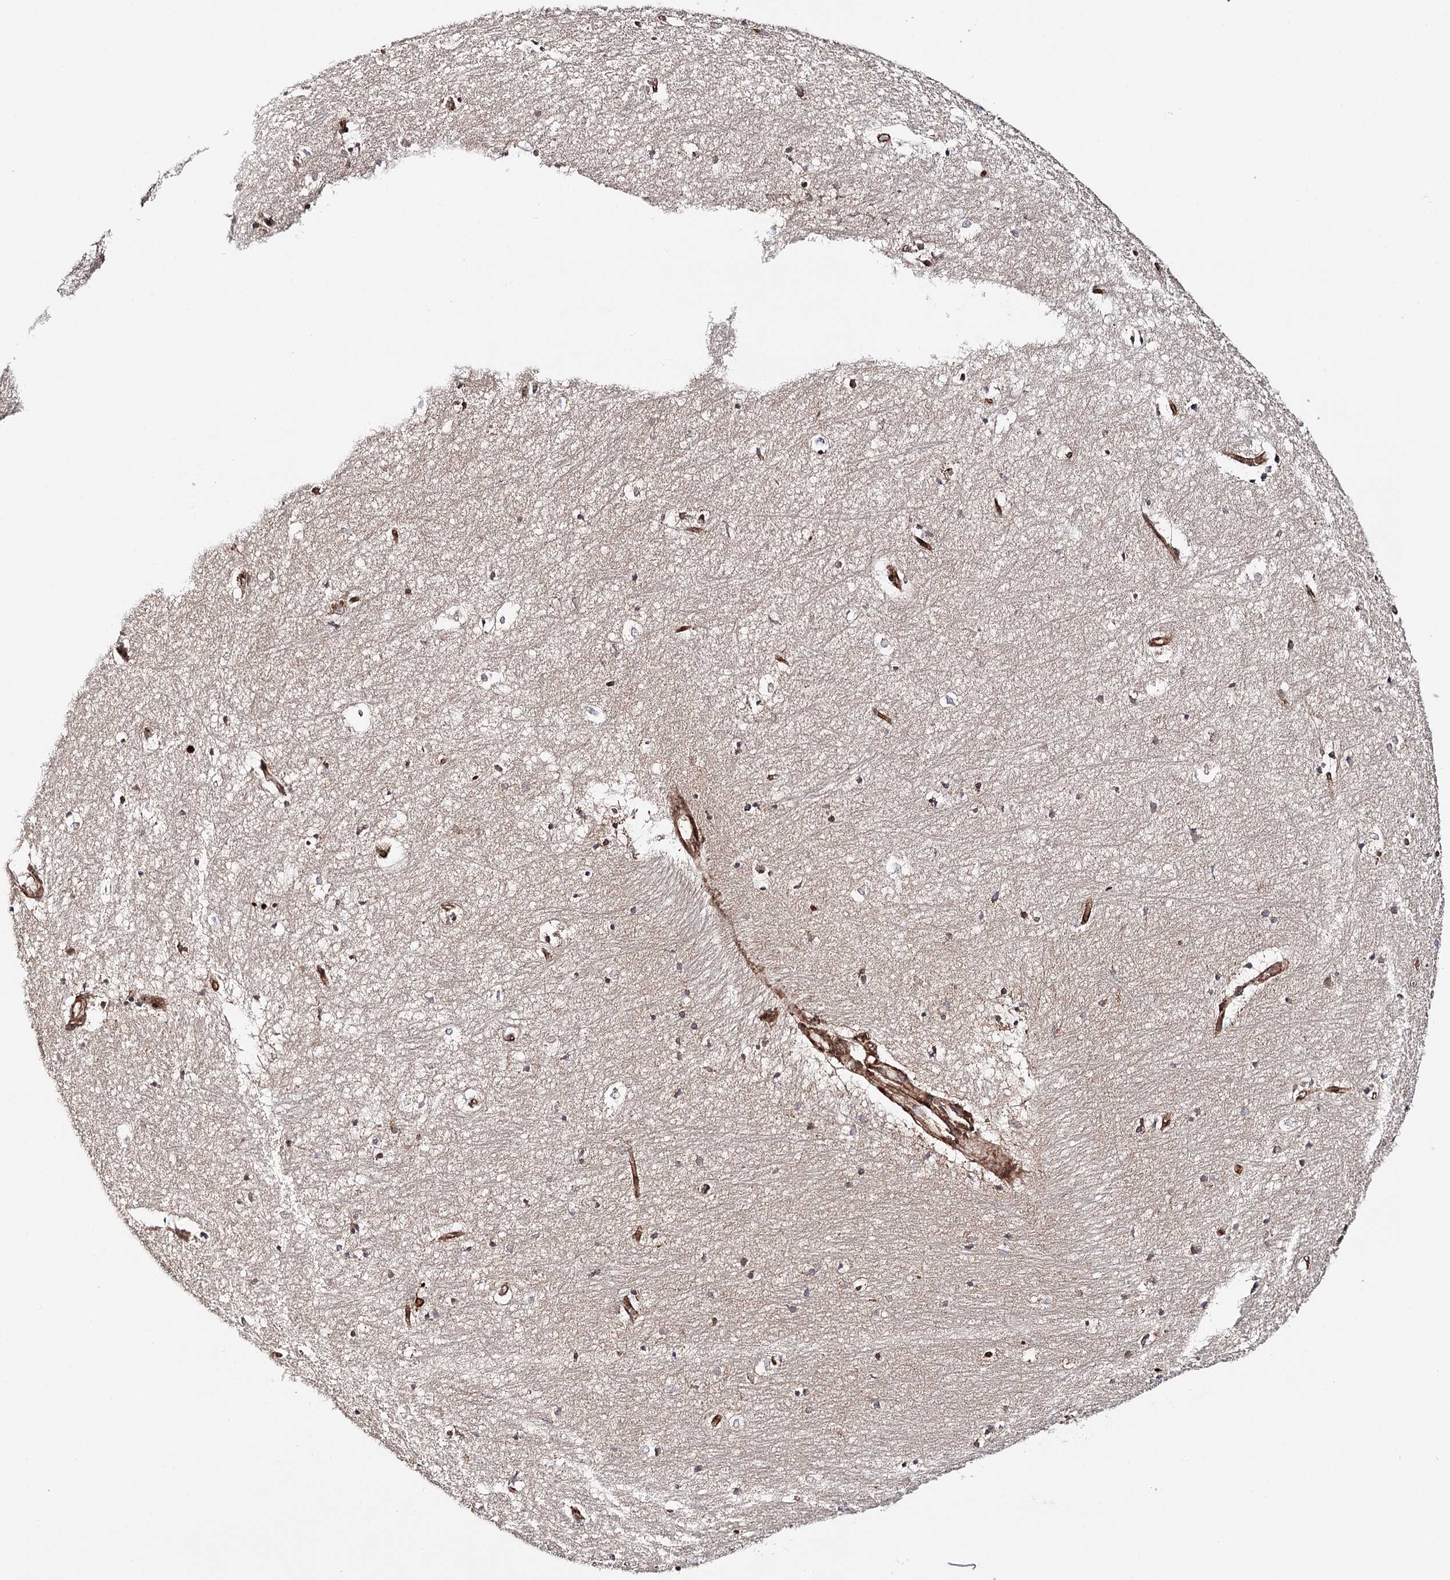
{"staining": {"intensity": "weak", "quantity": "25%-75%", "location": "cytoplasmic/membranous"}, "tissue": "hippocampus", "cell_type": "Glial cells", "image_type": "normal", "snomed": [{"axis": "morphology", "description": "Normal tissue, NOS"}, {"axis": "topography", "description": "Hippocampus"}], "caption": "An image of hippocampus stained for a protein displays weak cytoplasmic/membranous brown staining in glial cells. The staining was performed using DAB to visualize the protein expression in brown, while the nuclei were stained in blue with hematoxylin (Magnification: 20x).", "gene": "MKNK1", "patient": {"sex": "female", "age": 64}}